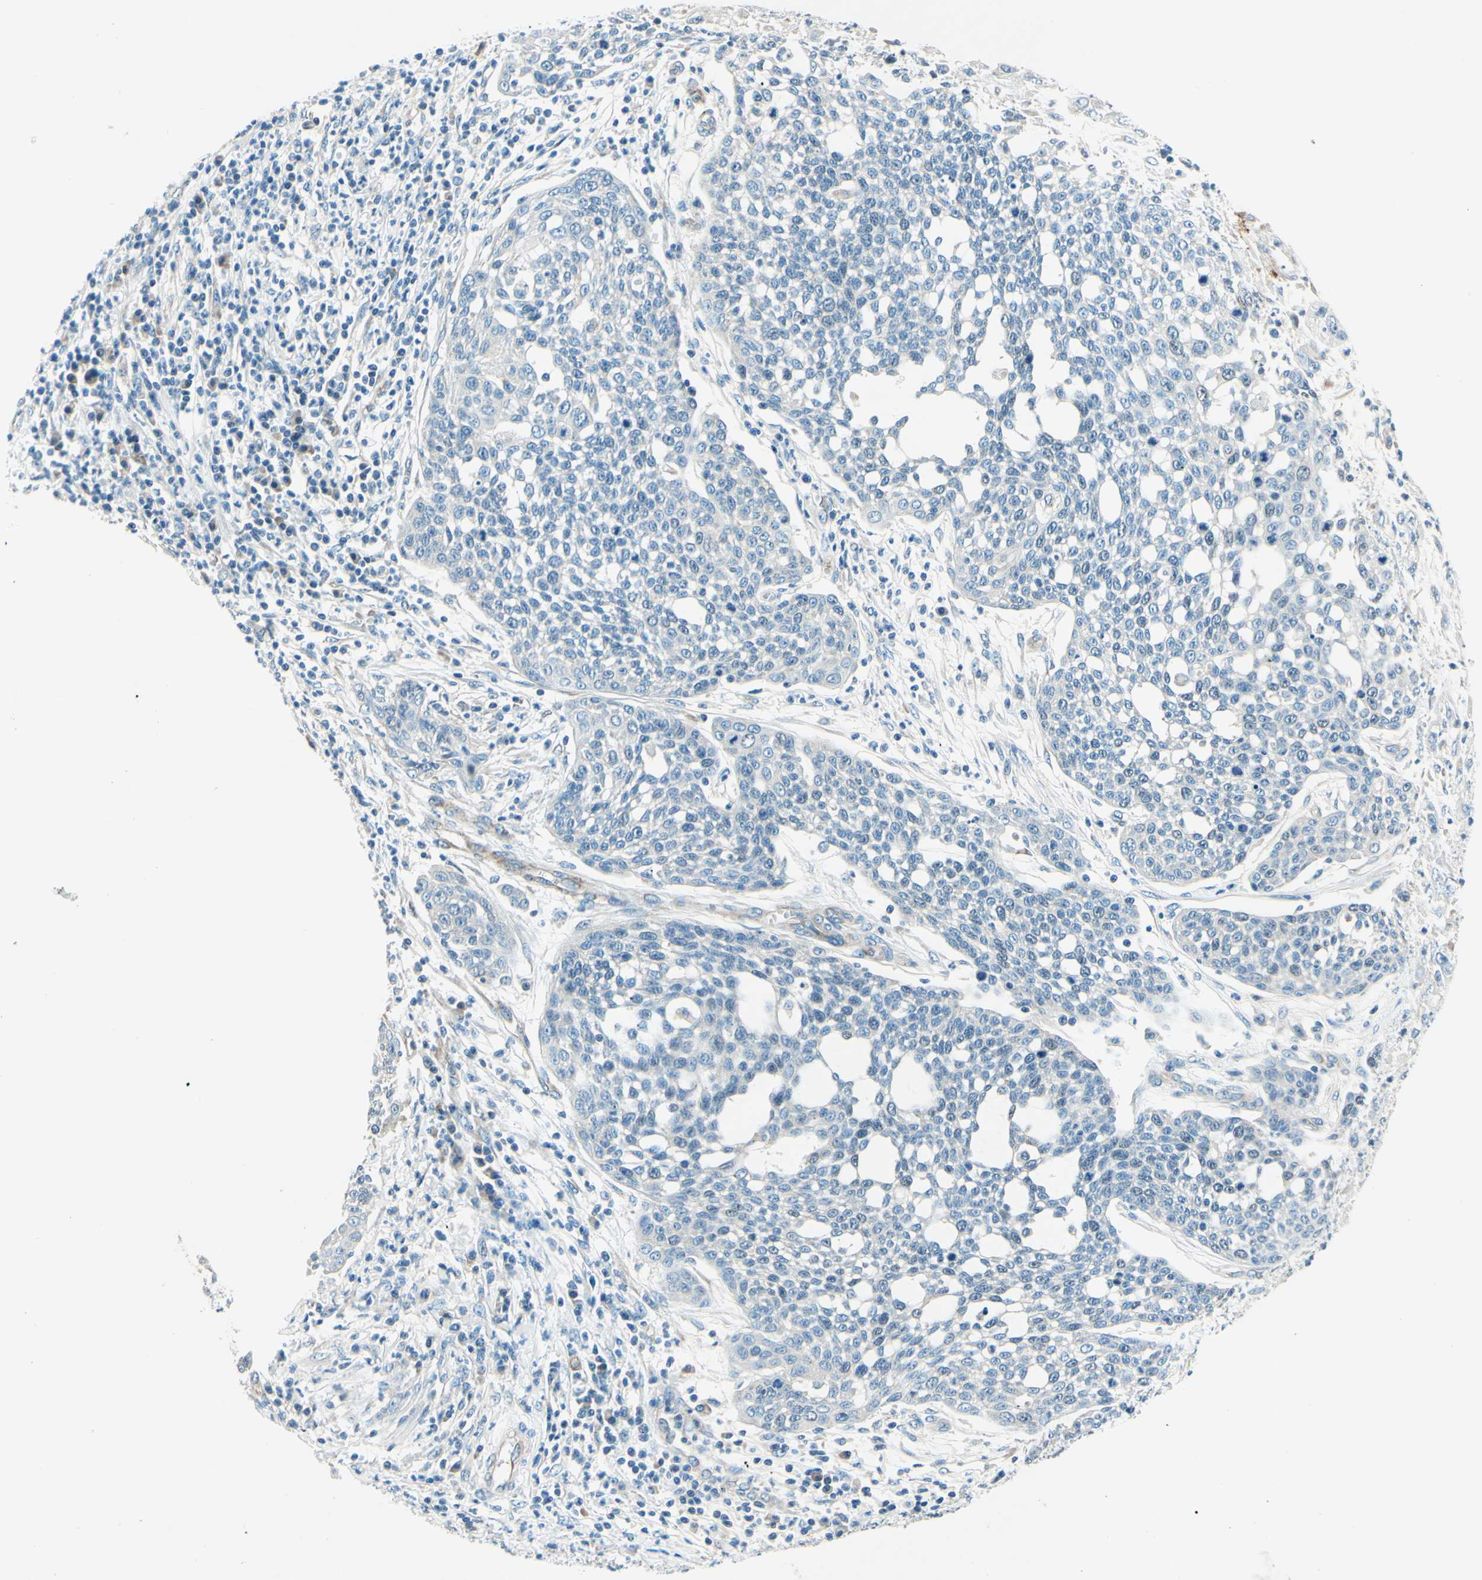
{"staining": {"intensity": "negative", "quantity": "none", "location": "none"}, "tissue": "cervical cancer", "cell_type": "Tumor cells", "image_type": "cancer", "snomed": [{"axis": "morphology", "description": "Squamous cell carcinoma, NOS"}, {"axis": "topography", "description": "Cervix"}], "caption": "IHC photomicrograph of neoplastic tissue: cervical squamous cell carcinoma stained with DAB (3,3'-diaminobenzidine) demonstrates no significant protein positivity in tumor cells. The staining is performed using DAB brown chromogen with nuclei counter-stained in using hematoxylin.", "gene": "TAOK2", "patient": {"sex": "female", "age": 34}}